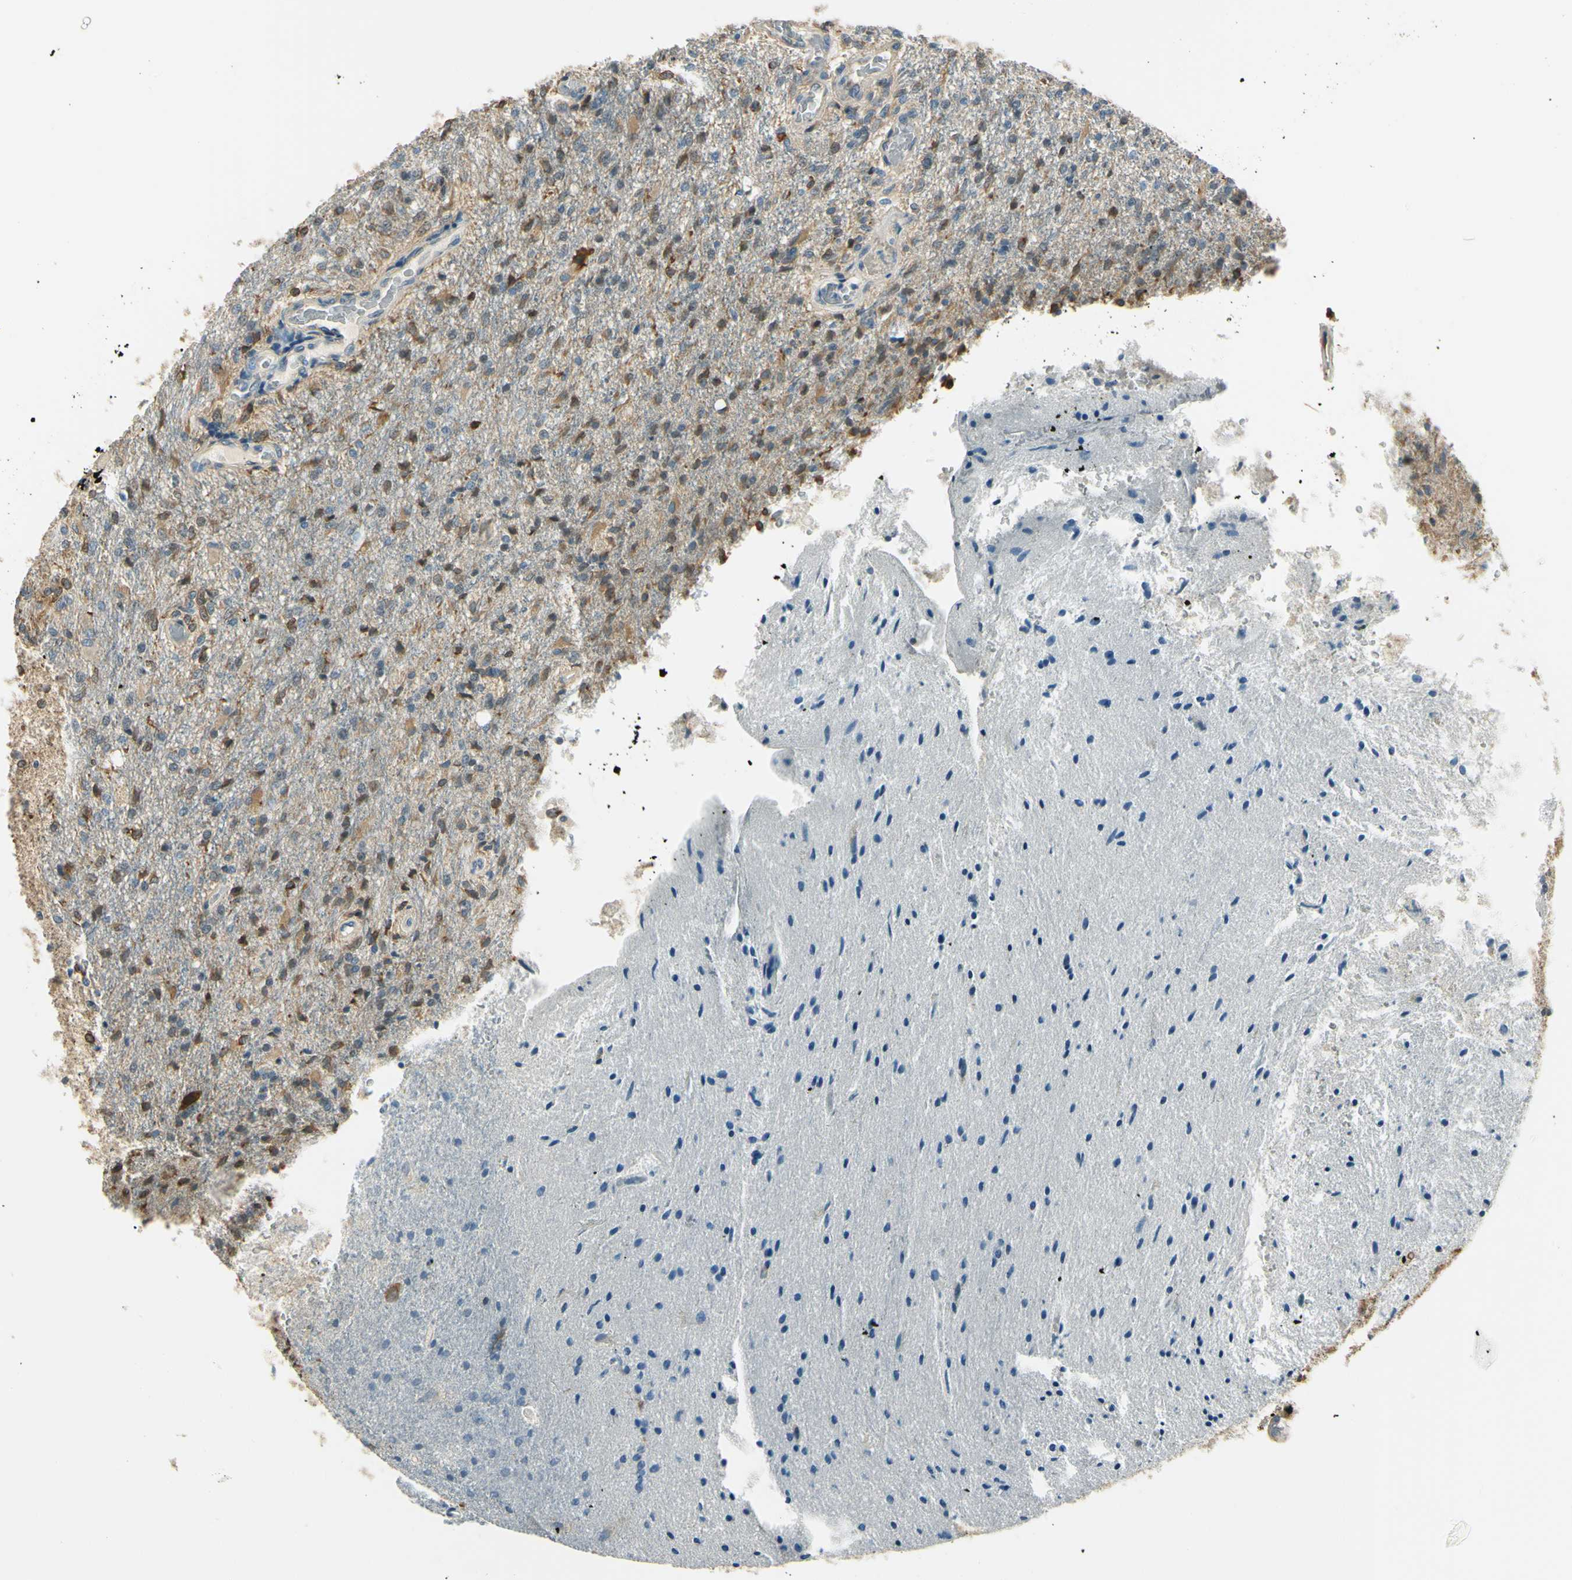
{"staining": {"intensity": "moderate", "quantity": "<25%", "location": "cytoplasmic/membranous"}, "tissue": "glioma", "cell_type": "Tumor cells", "image_type": "cancer", "snomed": [{"axis": "morphology", "description": "Normal tissue, NOS"}, {"axis": "morphology", "description": "Glioma, malignant, High grade"}, {"axis": "topography", "description": "Cerebral cortex"}], "caption": "Human glioma stained with a brown dye demonstrates moderate cytoplasmic/membranous positive expression in about <25% of tumor cells.", "gene": "IGDCC4", "patient": {"sex": "male", "age": 77}}